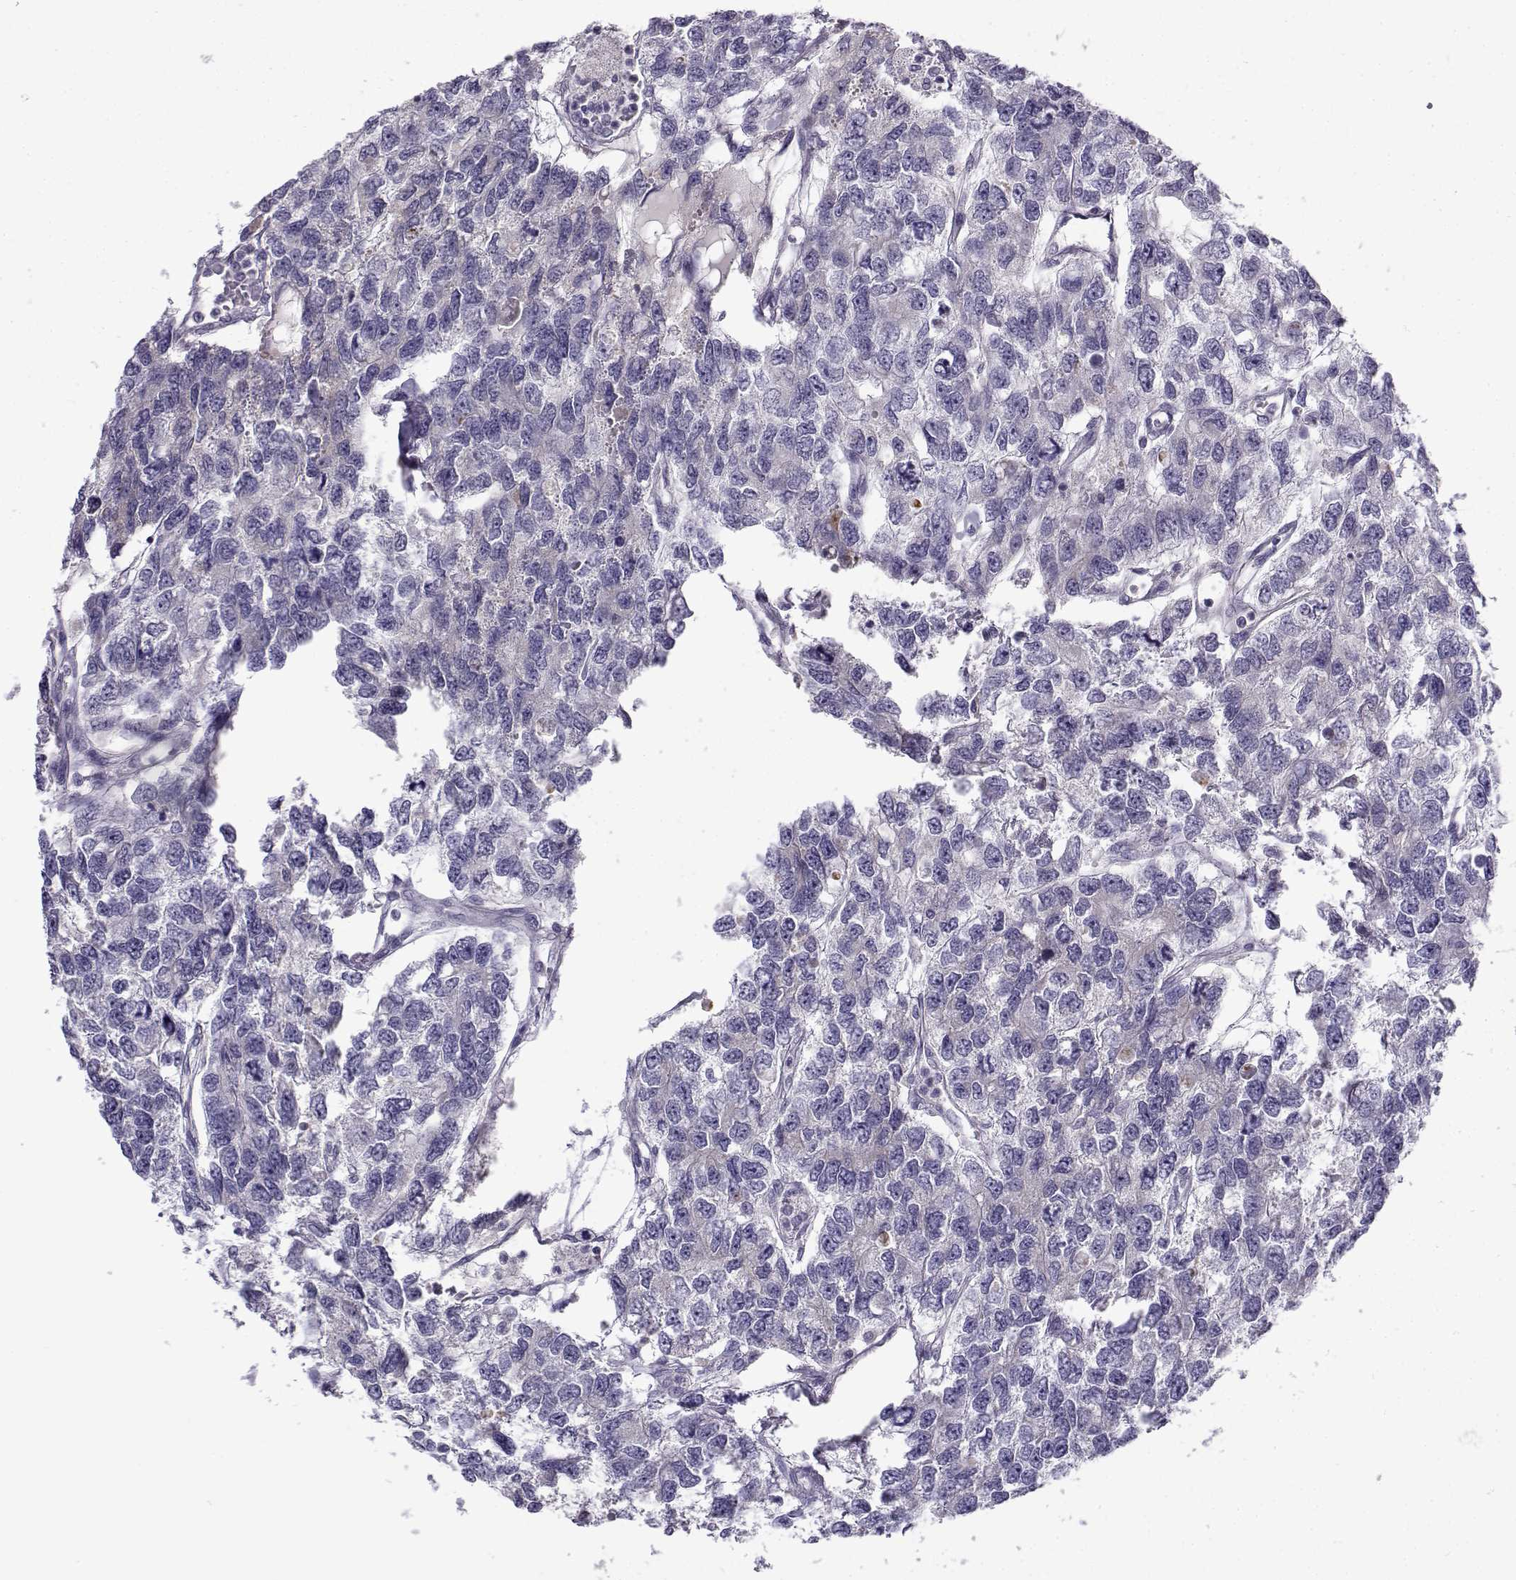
{"staining": {"intensity": "negative", "quantity": "none", "location": "none"}, "tissue": "testis cancer", "cell_type": "Tumor cells", "image_type": "cancer", "snomed": [{"axis": "morphology", "description": "Seminoma, NOS"}, {"axis": "topography", "description": "Testis"}], "caption": "DAB immunohistochemical staining of human testis cancer reveals no significant expression in tumor cells.", "gene": "FAM166A", "patient": {"sex": "male", "age": 52}}